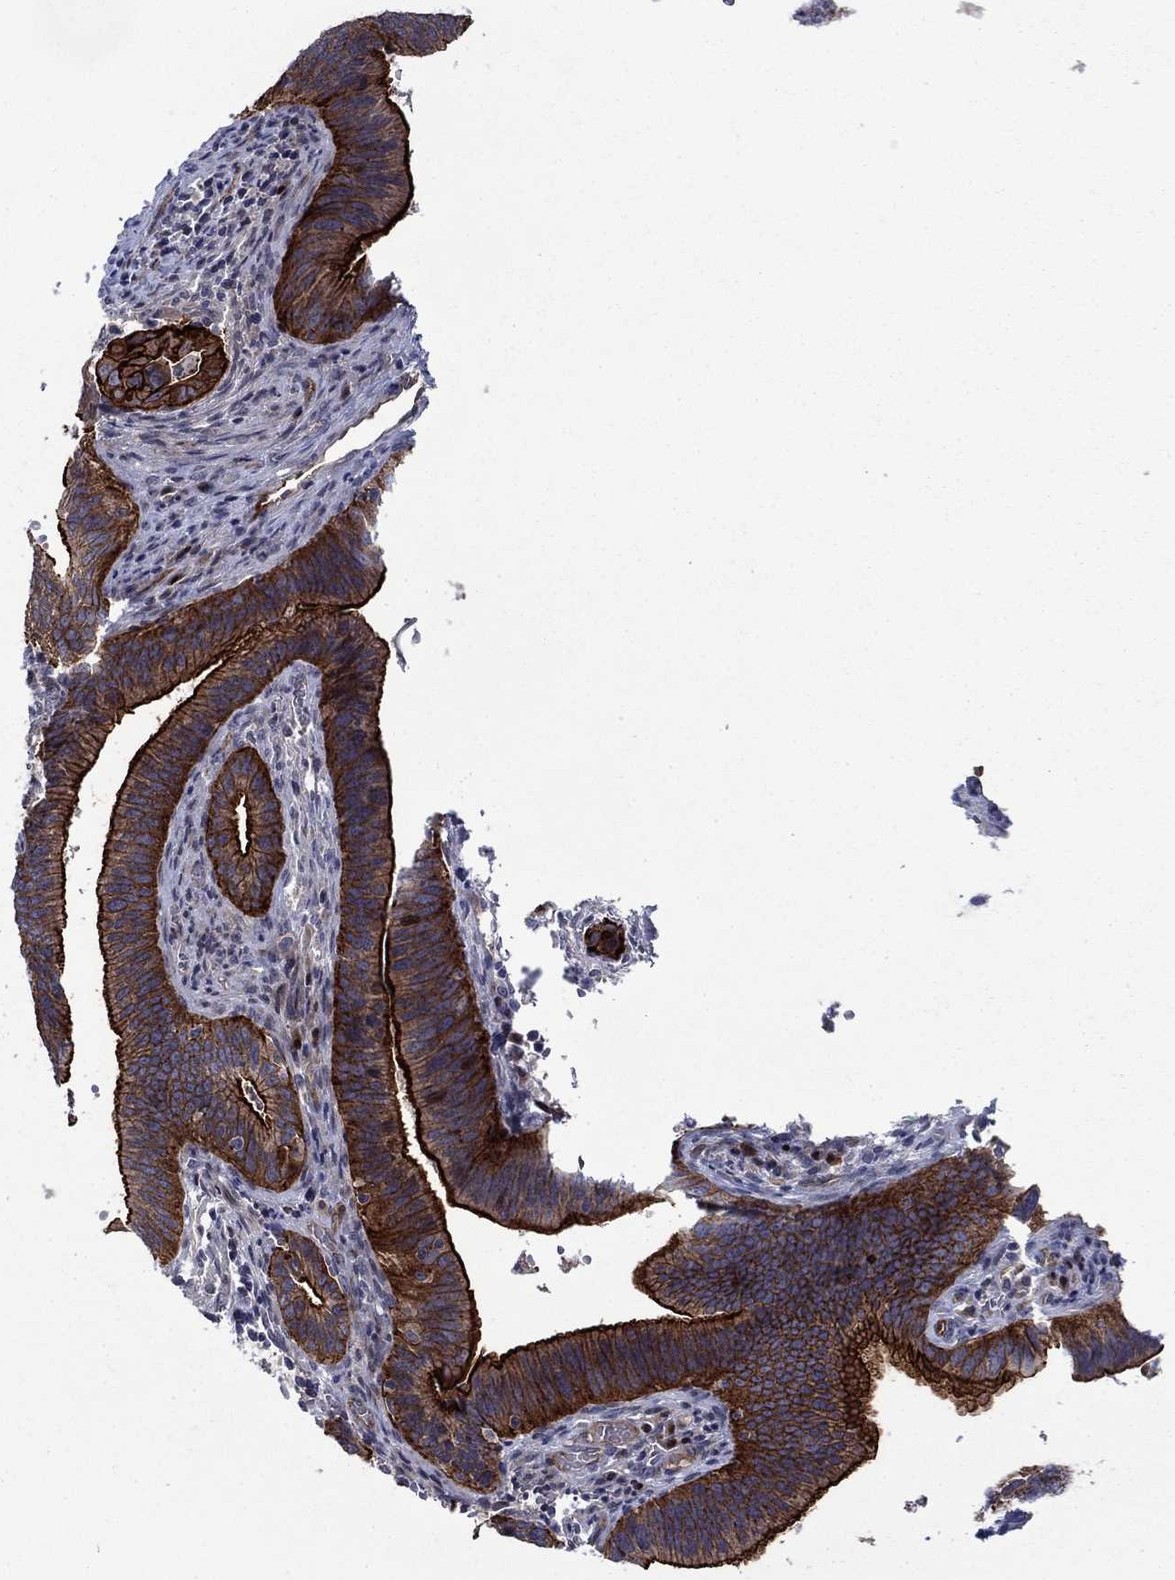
{"staining": {"intensity": "strong", "quantity": ">75%", "location": "cytoplasmic/membranous"}, "tissue": "cervical cancer", "cell_type": "Tumor cells", "image_type": "cancer", "snomed": [{"axis": "morphology", "description": "Adenocarcinoma, NOS"}, {"axis": "topography", "description": "Cervix"}], "caption": "This photomicrograph demonstrates cervical cancer stained with immunohistochemistry to label a protein in brown. The cytoplasmic/membranous of tumor cells show strong positivity for the protein. Nuclei are counter-stained blue.", "gene": "SLC7A1", "patient": {"sex": "female", "age": 42}}